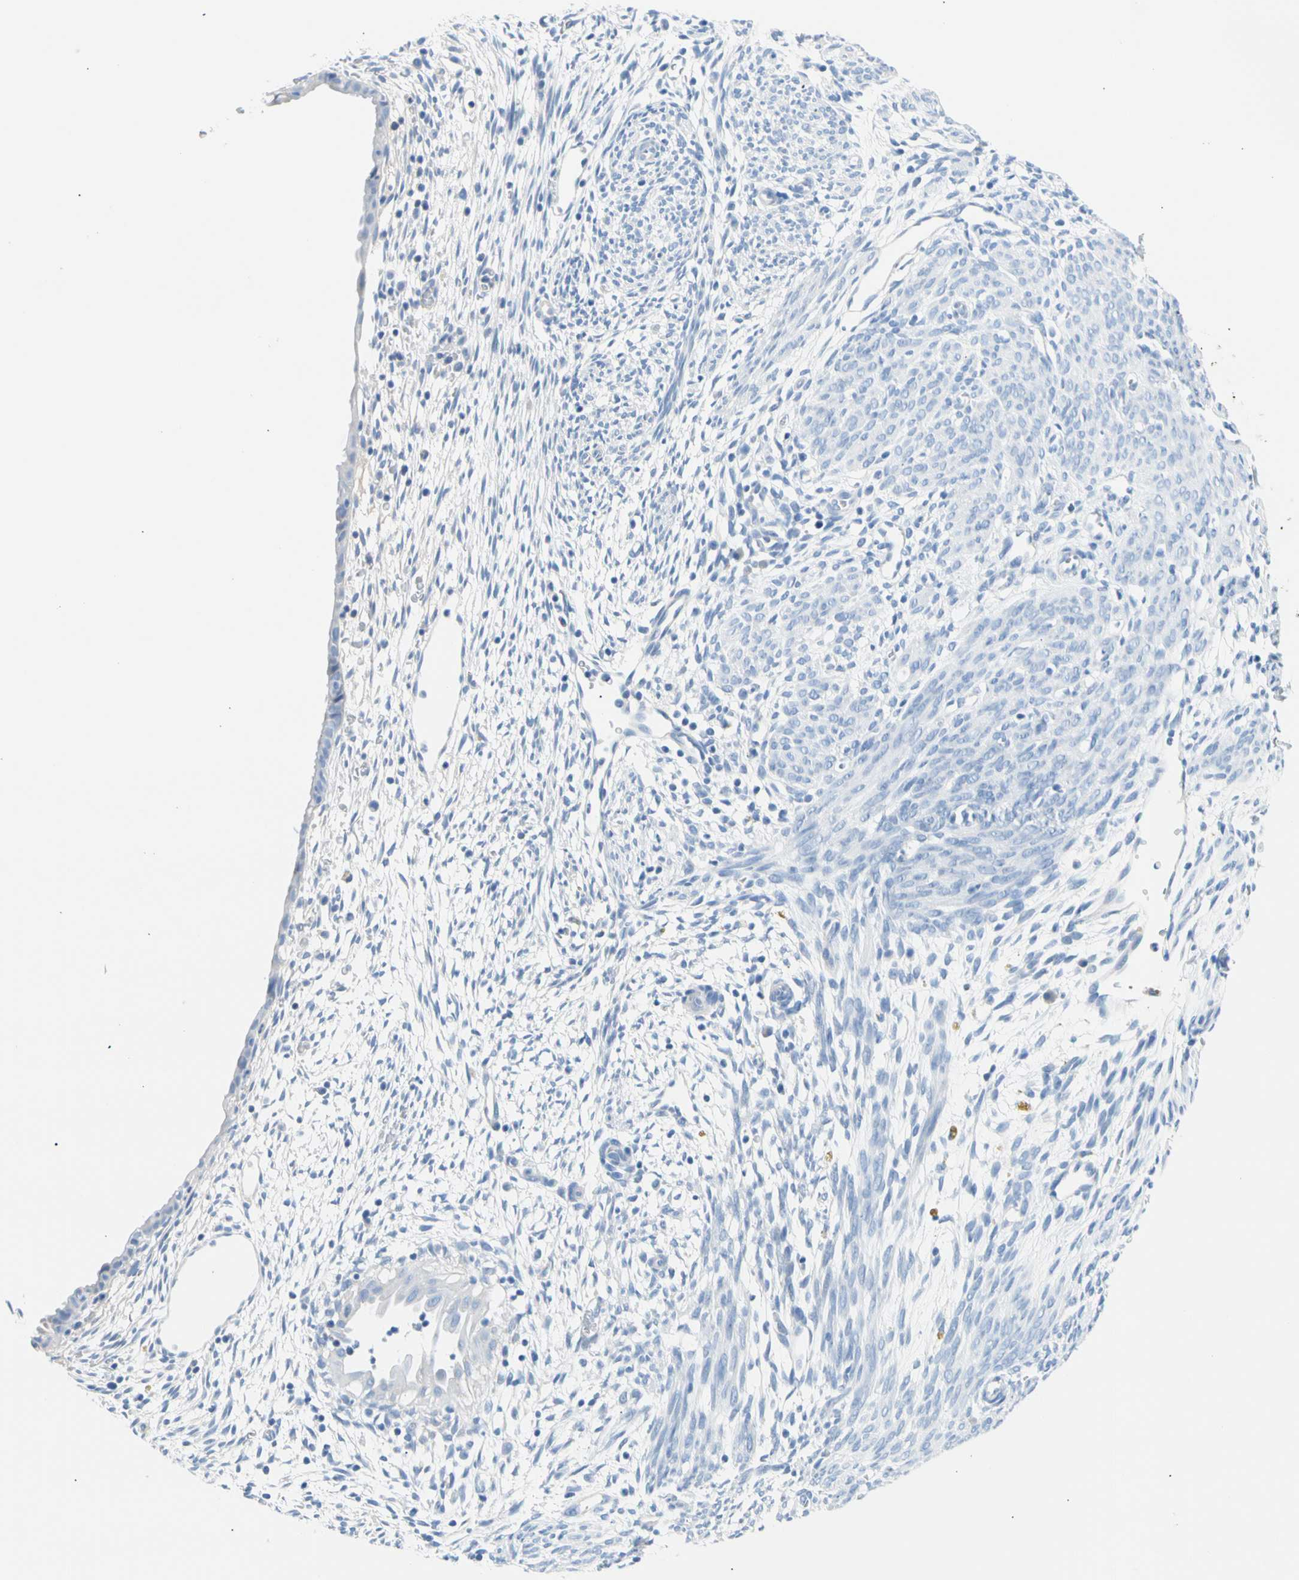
{"staining": {"intensity": "negative", "quantity": "none", "location": "none"}, "tissue": "endometrium", "cell_type": "Cells in endometrial stroma", "image_type": "normal", "snomed": [{"axis": "morphology", "description": "Normal tissue, NOS"}, {"axis": "morphology", "description": "Atrophy, NOS"}, {"axis": "topography", "description": "Uterus"}, {"axis": "topography", "description": "Endometrium"}], "caption": "This is a micrograph of IHC staining of benign endometrium, which shows no positivity in cells in endometrial stroma. The staining is performed using DAB brown chromogen with nuclei counter-stained in using hematoxylin.", "gene": "CEL", "patient": {"sex": "female", "age": 68}}